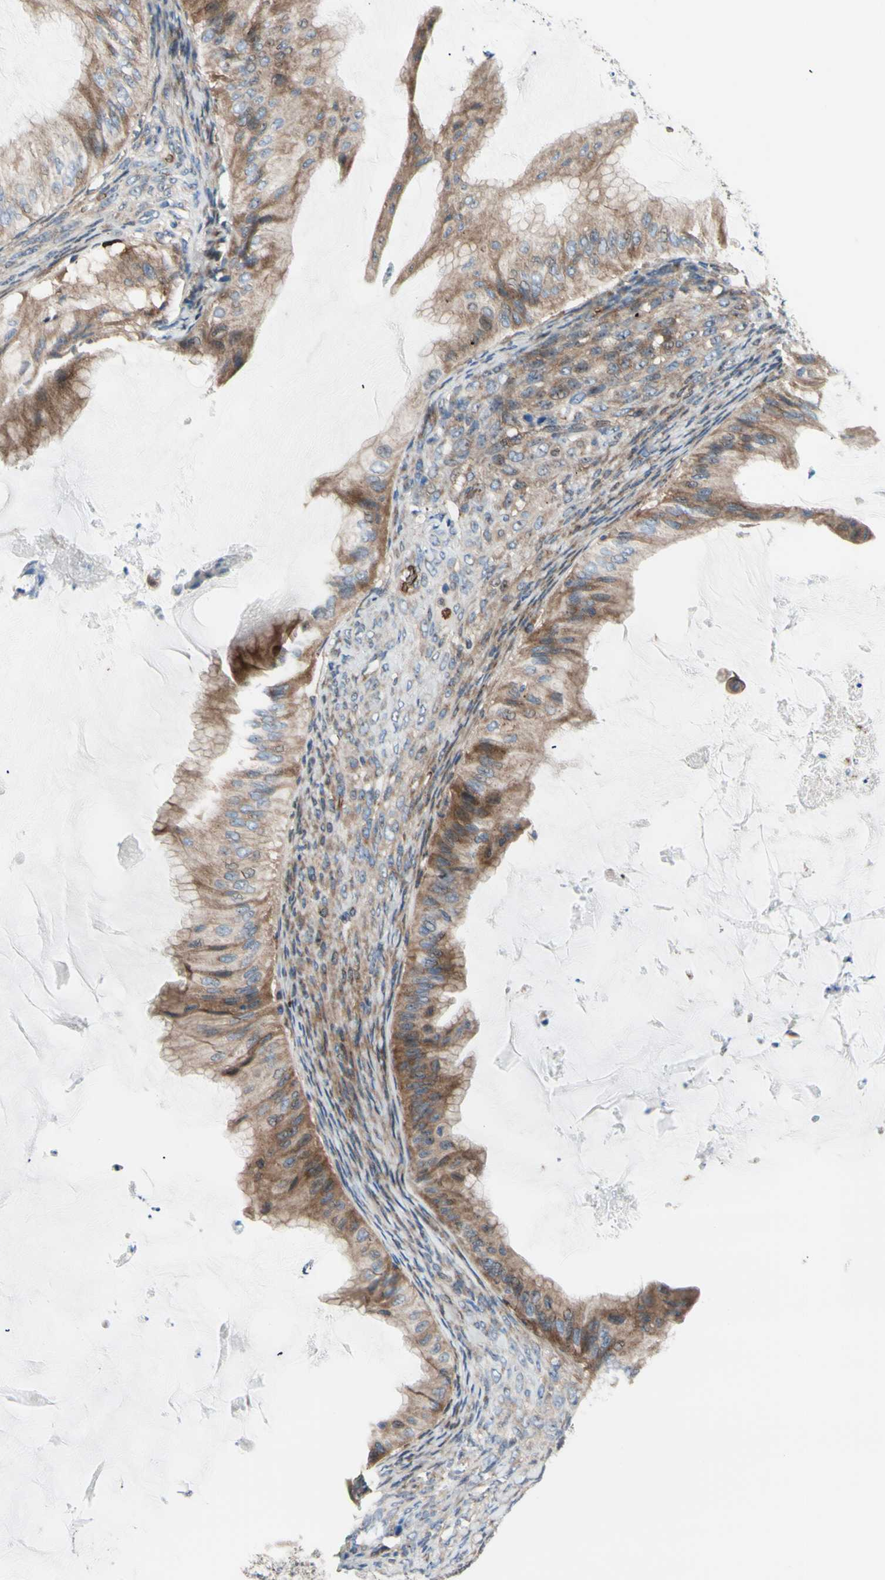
{"staining": {"intensity": "moderate", "quantity": ">75%", "location": "cytoplasmic/membranous"}, "tissue": "ovarian cancer", "cell_type": "Tumor cells", "image_type": "cancer", "snomed": [{"axis": "morphology", "description": "Cystadenocarcinoma, mucinous, NOS"}, {"axis": "topography", "description": "Ovary"}], "caption": "Ovarian cancer (mucinous cystadenocarcinoma) stained for a protein (brown) exhibits moderate cytoplasmic/membranous positive positivity in approximately >75% of tumor cells.", "gene": "USP9X", "patient": {"sex": "female", "age": 61}}